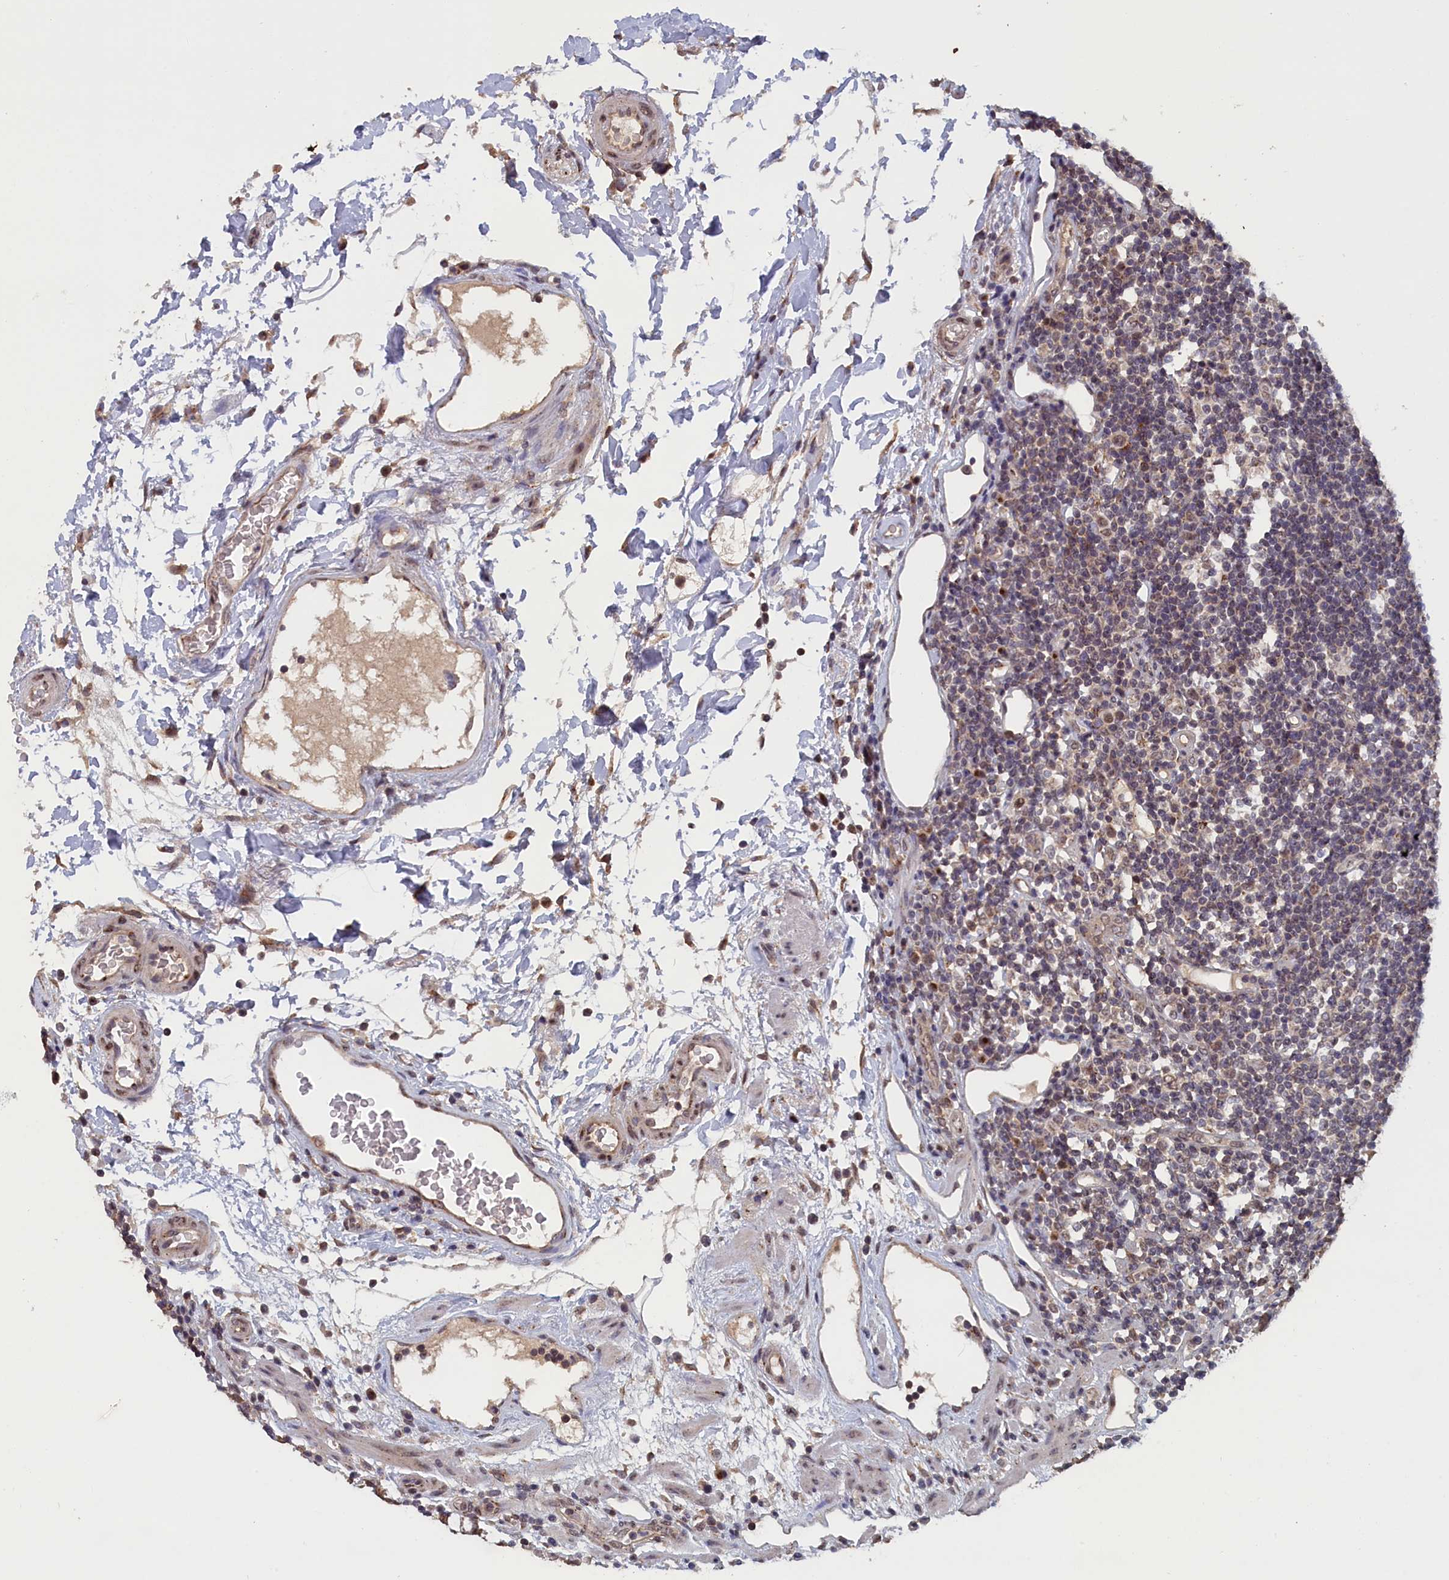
{"staining": {"intensity": "moderate", "quantity": ">75%", "location": "cytoplasmic/membranous,nuclear"}, "tissue": "colon", "cell_type": "Endothelial cells", "image_type": "normal", "snomed": [{"axis": "morphology", "description": "Normal tissue, NOS"}, {"axis": "topography", "description": "Colon"}], "caption": "IHC image of unremarkable colon: colon stained using IHC displays medium levels of moderate protein expression localized specifically in the cytoplasmic/membranous,nuclear of endothelial cells, appearing as a cytoplasmic/membranous,nuclear brown color.", "gene": "PIGQ", "patient": {"sex": "female", "age": 79}}